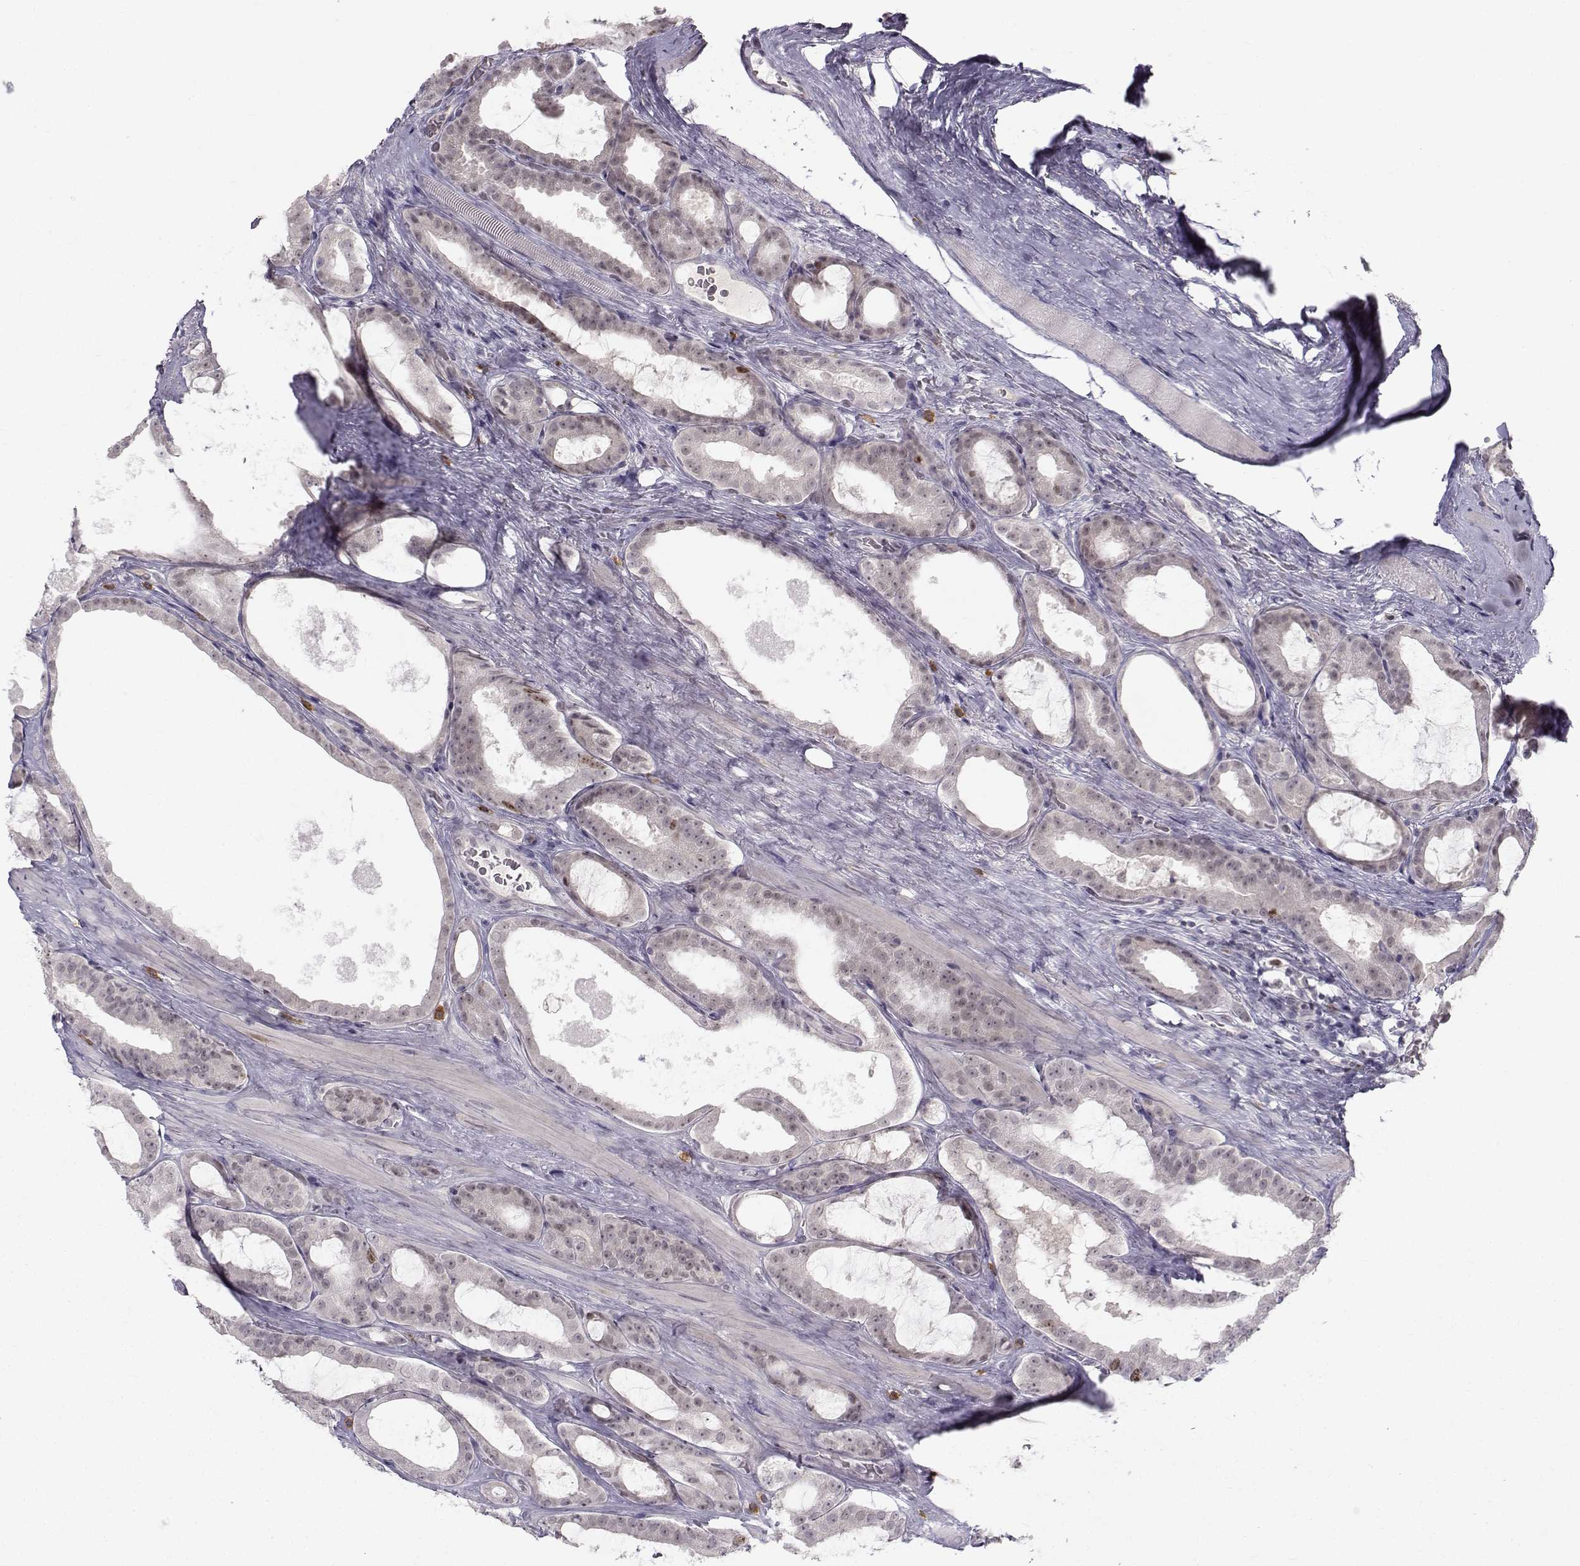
{"staining": {"intensity": "weak", "quantity": "<25%", "location": "cytoplasmic/membranous"}, "tissue": "prostate cancer", "cell_type": "Tumor cells", "image_type": "cancer", "snomed": [{"axis": "morphology", "description": "Adenocarcinoma, NOS"}, {"axis": "topography", "description": "Prostate"}], "caption": "High power microscopy micrograph of an immunohistochemistry (IHC) image of adenocarcinoma (prostate), revealing no significant staining in tumor cells.", "gene": "LRP8", "patient": {"sex": "male", "age": 67}}